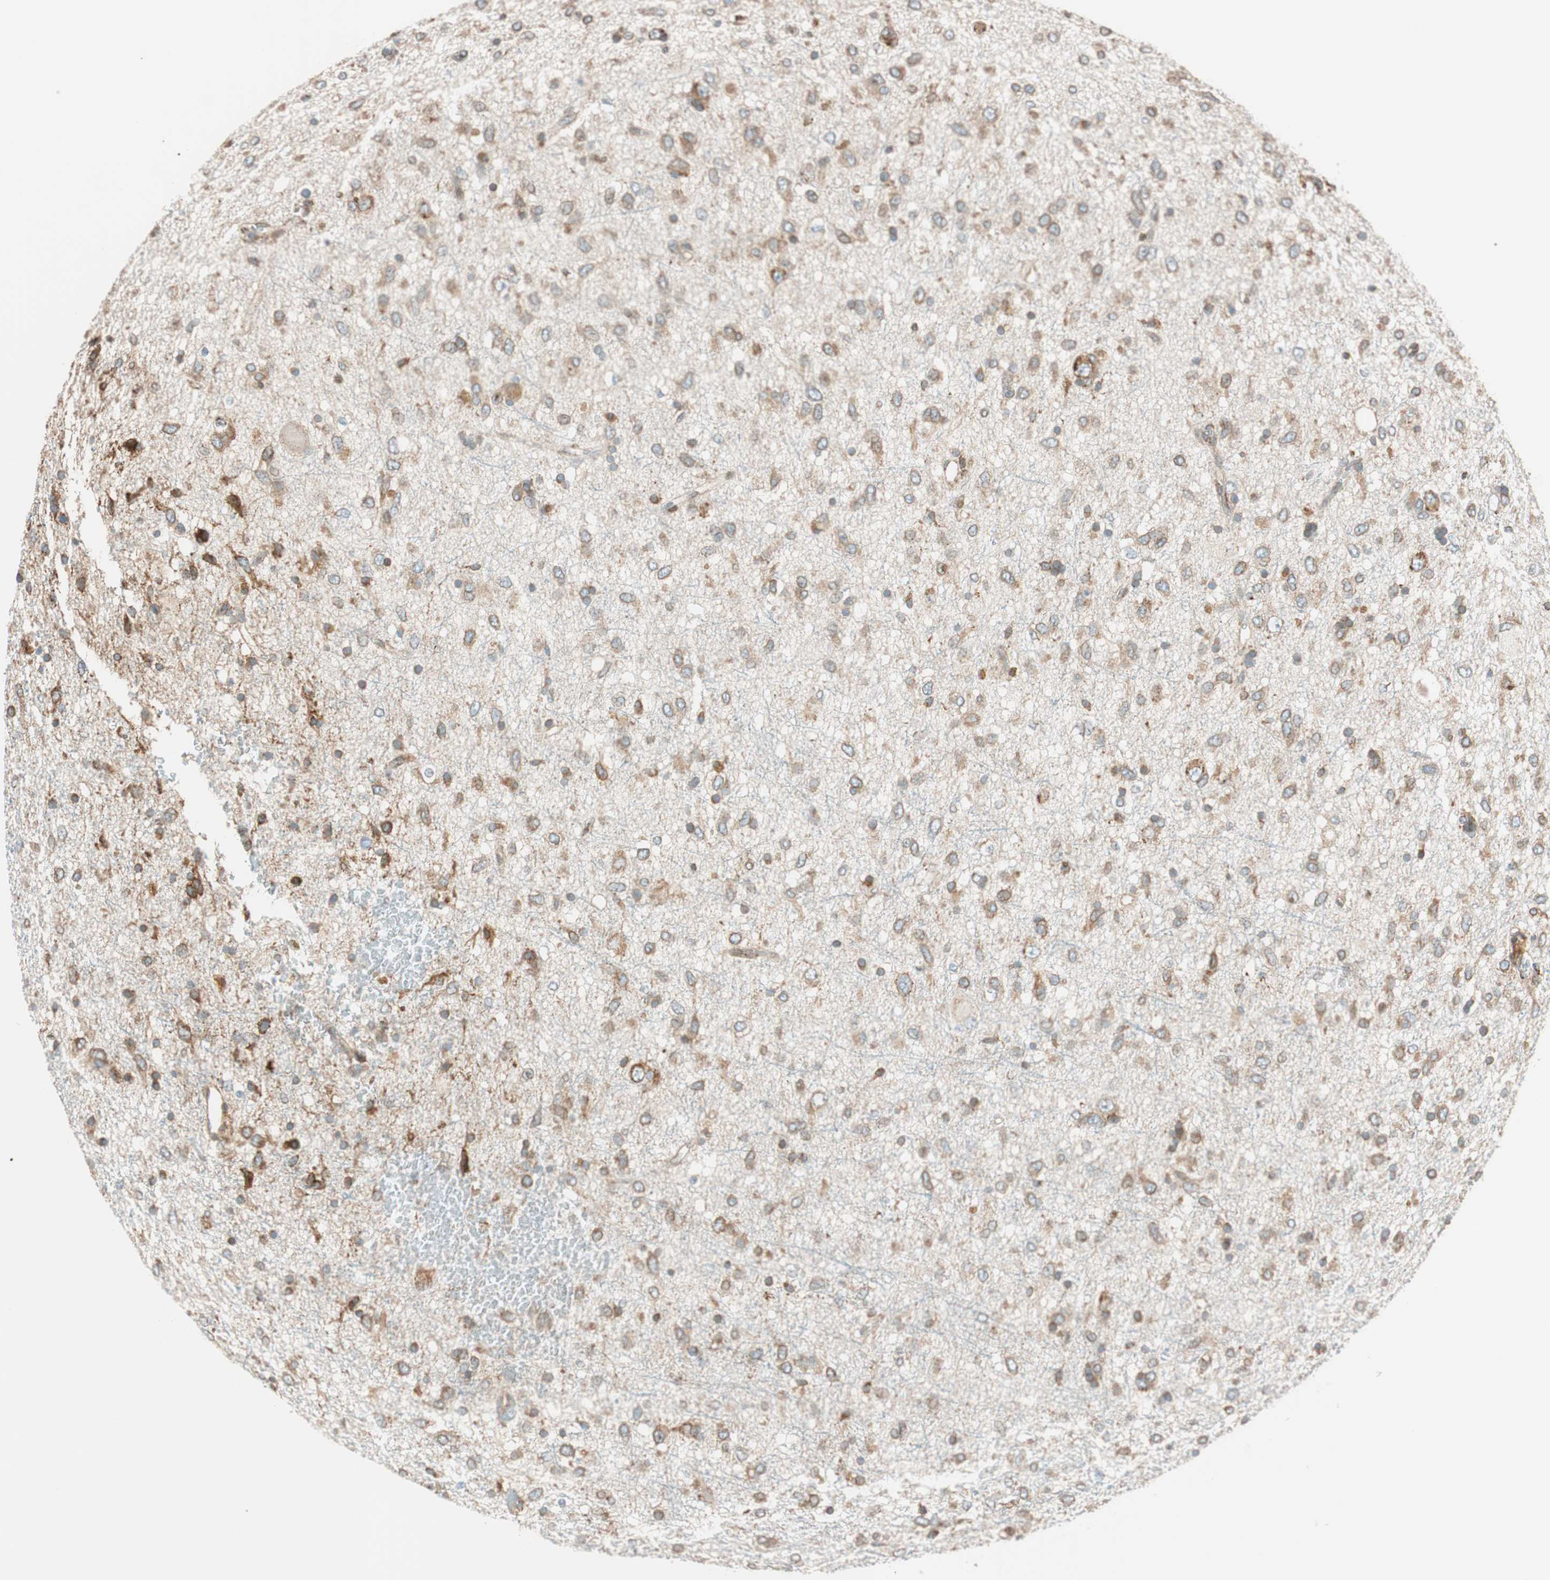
{"staining": {"intensity": "moderate", "quantity": "<25%", "location": "cytoplasmic/membranous"}, "tissue": "glioma", "cell_type": "Tumor cells", "image_type": "cancer", "snomed": [{"axis": "morphology", "description": "Glioma, malignant, Low grade"}, {"axis": "topography", "description": "Brain"}], "caption": "An image of human malignant glioma (low-grade) stained for a protein demonstrates moderate cytoplasmic/membranous brown staining in tumor cells.", "gene": "PRKCSH", "patient": {"sex": "male", "age": 77}}